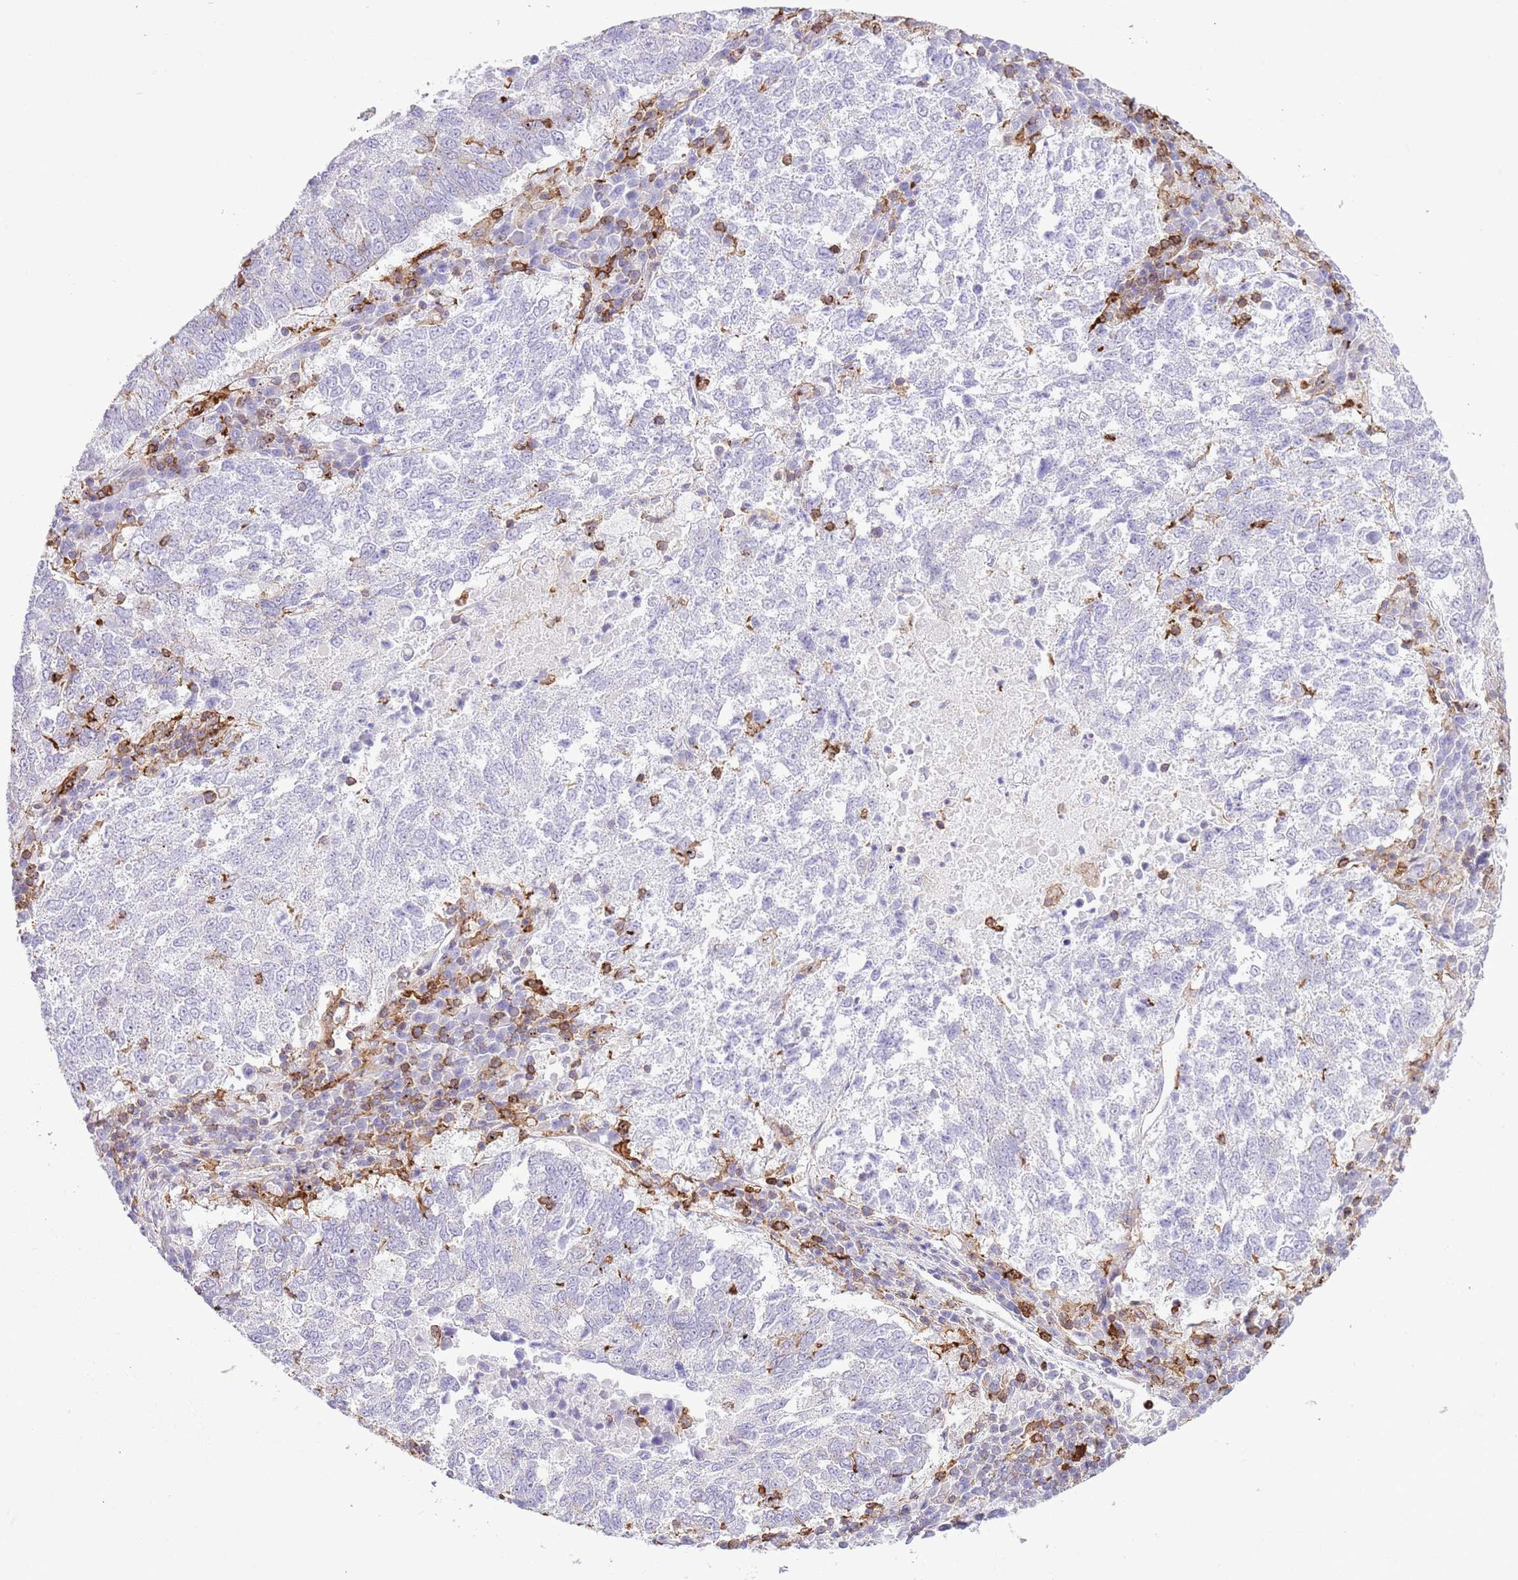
{"staining": {"intensity": "negative", "quantity": "none", "location": "none"}, "tissue": "lung cancer", "cell_type": "Tumor cells", "image_type": "cancer", "snomed": [{"axis": "morphology", "description": "Squamous cell carcinoma, NOS"}, {"axis": "topography", "description": "Lung"}], "caption": "Immunohistochemistry (IHC) of human lung cancer (squamous cell carcinoma) reveals no staining in tumor cells.", "gene": "EFHD2", "patient": {"sex": "male", "age": 73}}